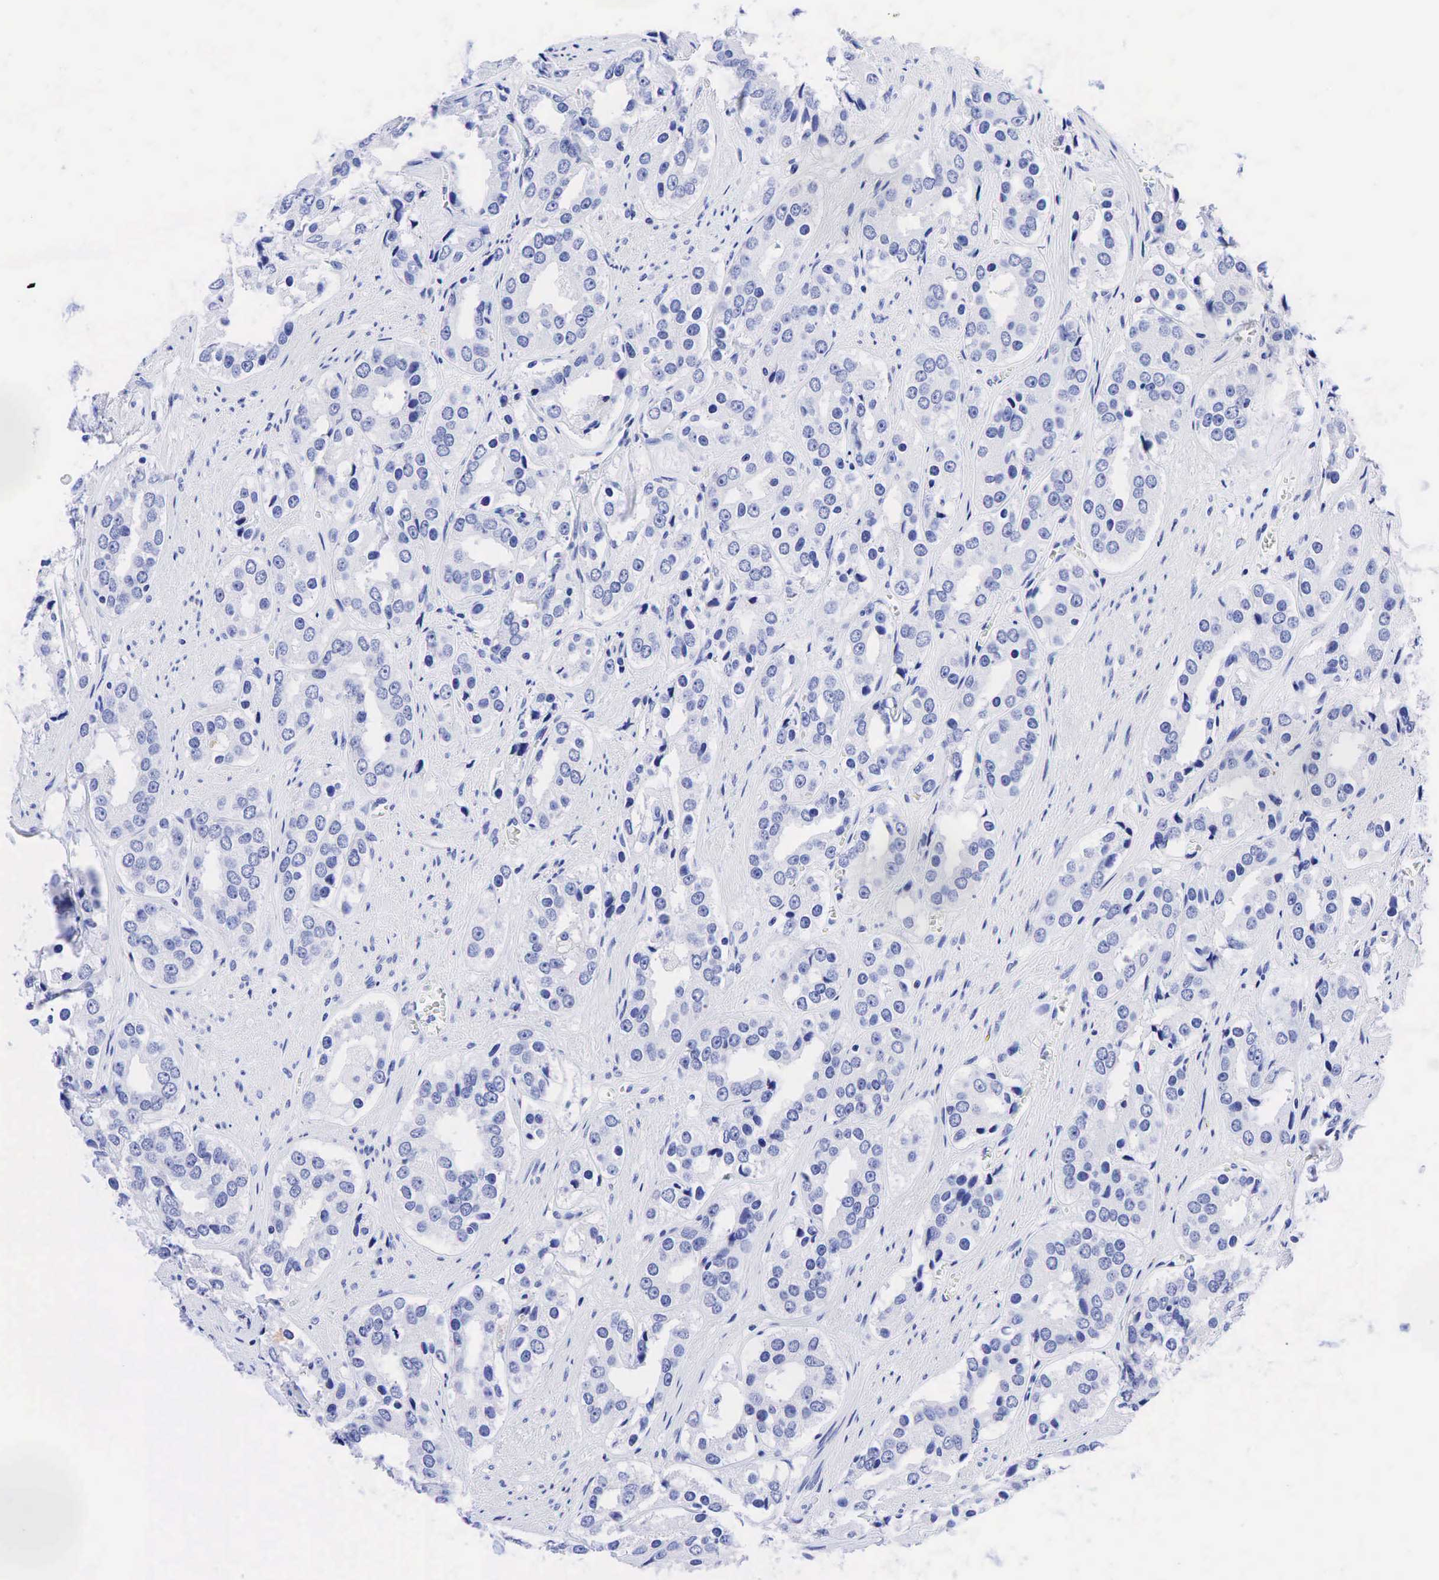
{"staining": {"intensity": "negative", "quantity": "none", "location": "none"}, "tissue": "prostate cancer", "cell_type": "Tumor cells", "image_type": "cancer", "snomed": [{"axis": "morphology", "description": "Adenocarcinoma, Medium grade"}, {"axis": "topography", "description": "Prostate"}], "caption": "An IHC micrograph of prostate adenocarcinoma (medium-grade) is shown. There is no staining in tumor cells of prostate adenocarcinoma (medium-grade).", "gene": "CHGA", "patient": {"sex": "male", "age": 73}}